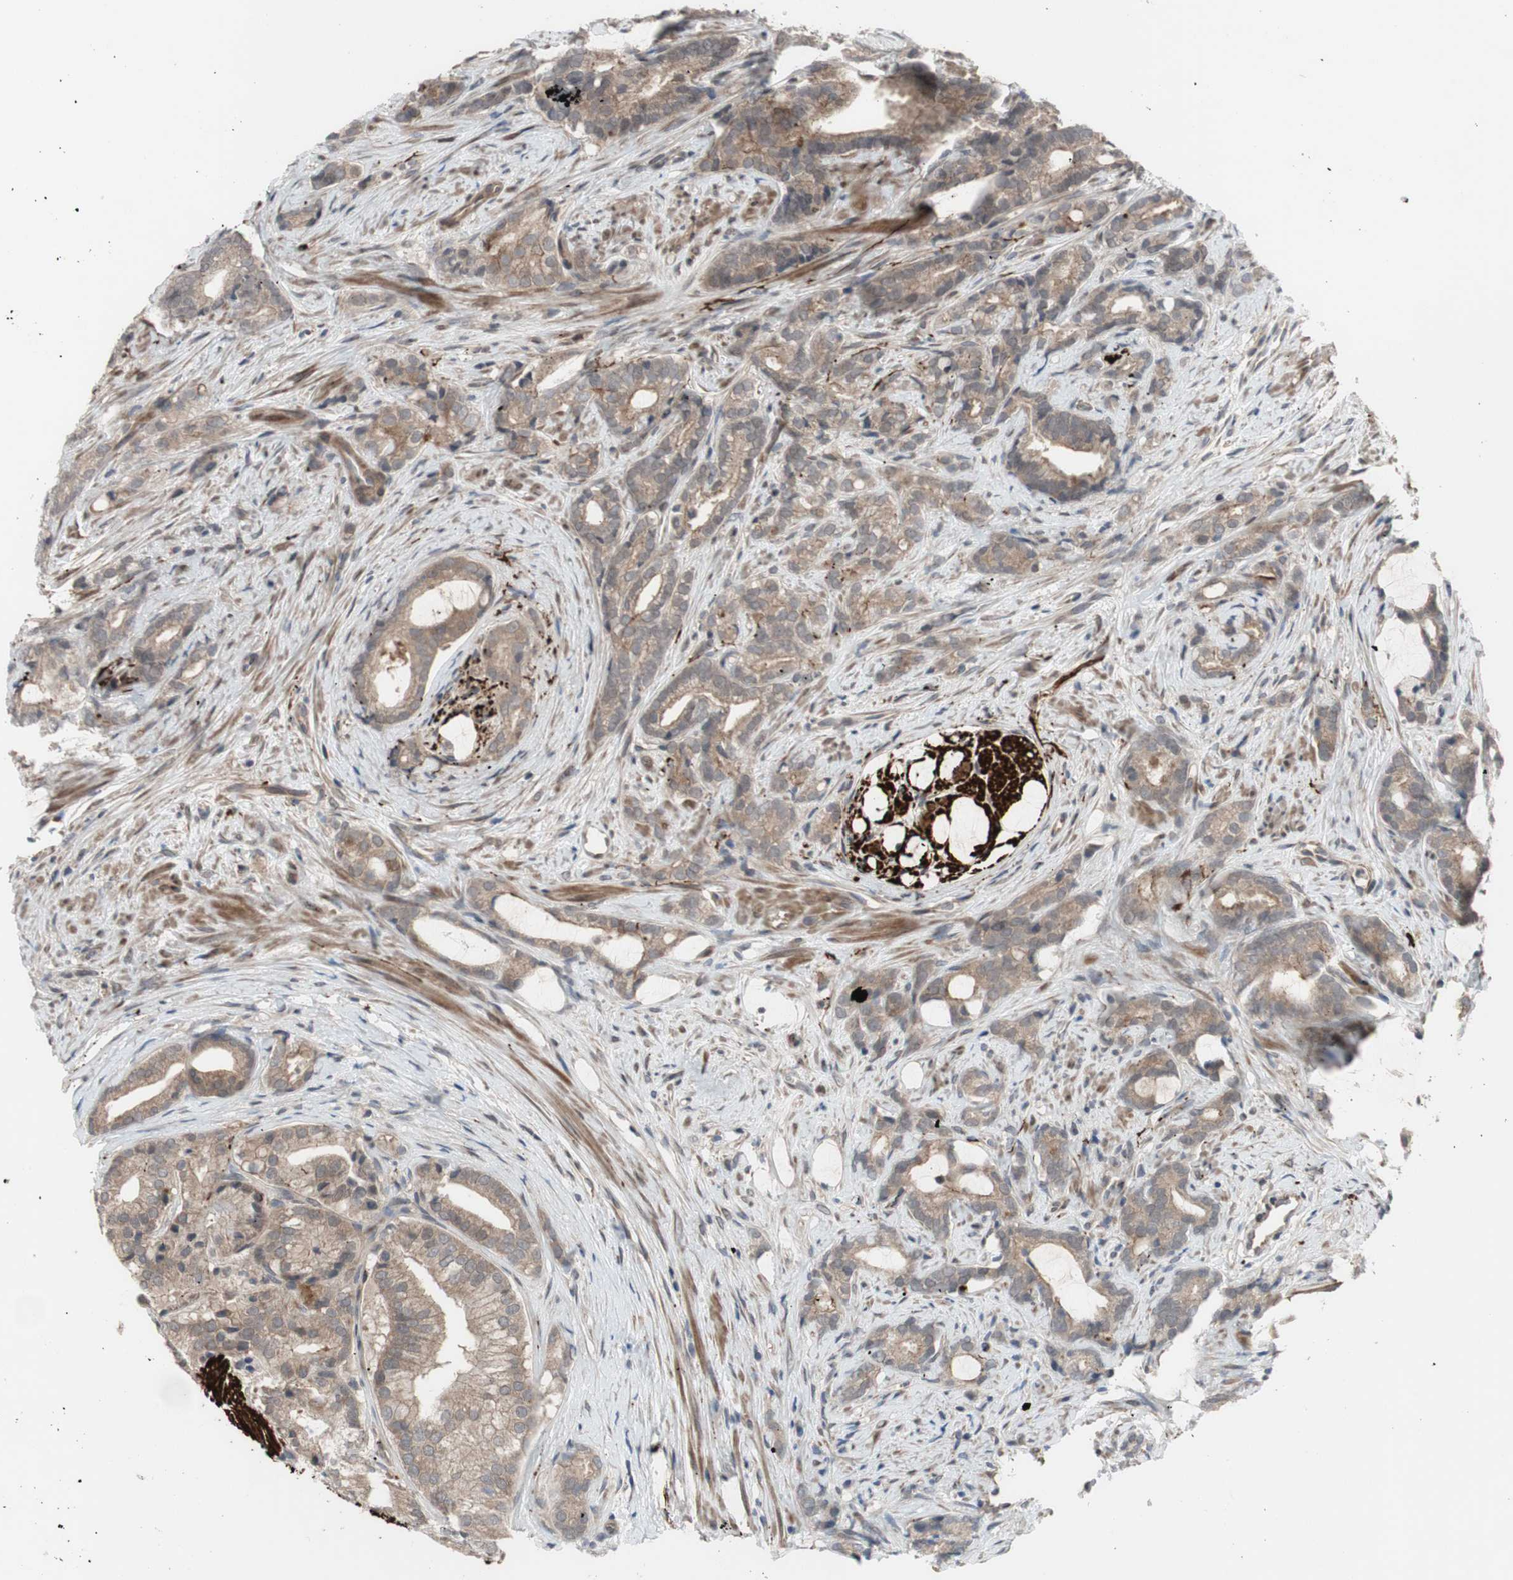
{"staining": {"intensity": "moderate", "quantity": ">75%", "location": "cytoplasmic/membranous"}, "tissue": "prostate cancer", "cell_type": "Tumor cells", "image_type": "cancer", "snomed": [{"axis": "morphology", "description": "Adenocarcinoma, Low grade"}, {"axis": "topography", "description": "Prostate"}], "caption": "Protein analysis of prostate low-grade adenocarcinoma tissue shows moderate cytoplasmic/membranous expression in approximately >75% of tumor cells.", "gene": "OAZ1", "patient": {"sex": "male", "age": 58}}